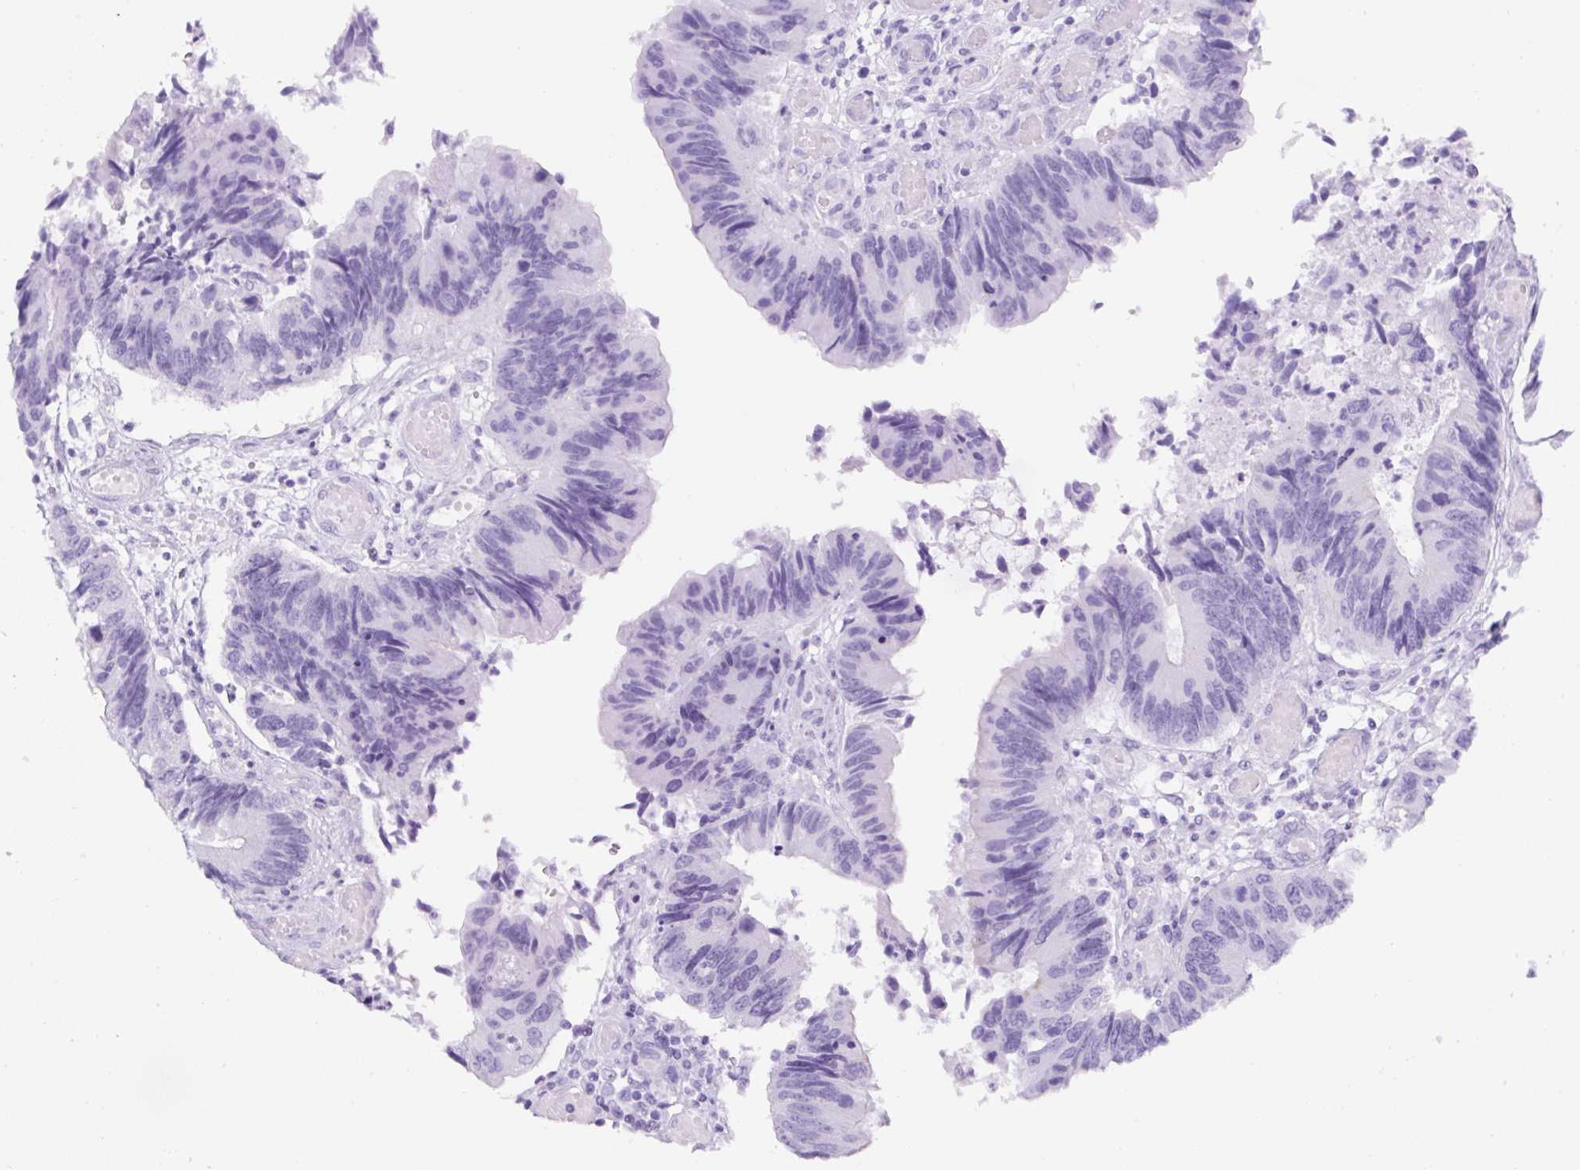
{"staining": {"intensity": "negative", "quantity": "none", "location": "none"}, "tissue": "colorectal cancer", "cell_type": "Tumor cells", "image_type": "cancer", "snomed": [{"axis": "morphology", "description": "Adenocarcinoma, NOS"}, {"axis": "topography", "description": "Colon"}], "caption": "Image shows no significant protein staining in tumor cells of colorectal cancer. Brightfield microscopy of IHC stained with DAB (3,3'-diaminobenzidine) (brown) and hematoxylin (blue), captured at high magnification.", "gene": "TMEM200B", "patient": {"sex": "female", "age": 67}}